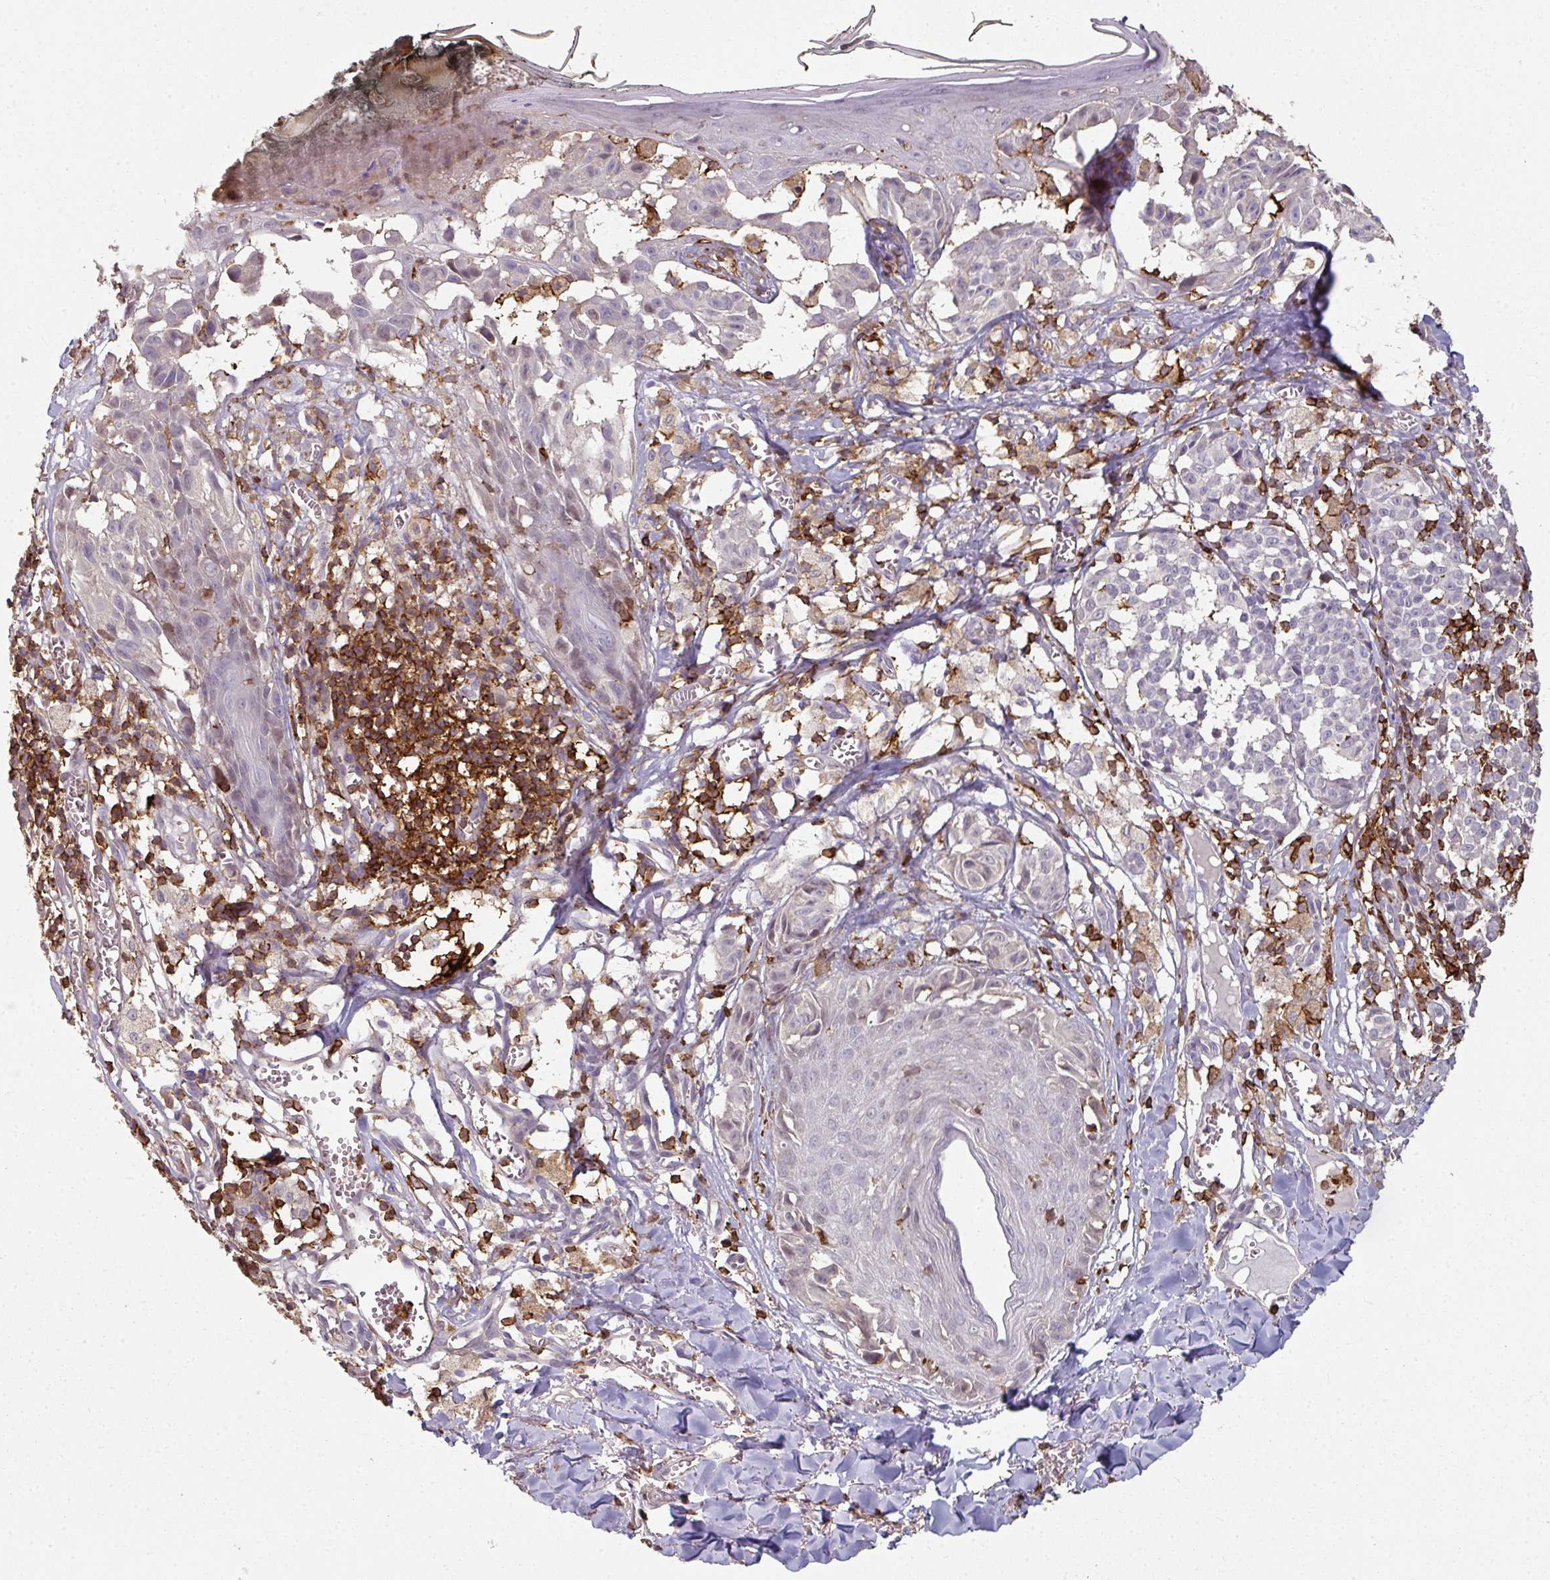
{"staining": {"intensity": "negative", "quantity": "none", "location": "none"}, "tissue": "melanoma", "cell_type": "Tumor cells", "image_type": "cancer", "snomed": [{"axis": "morphology", "description": "Malignant melanoma, NOS"}, {"axis": "topography", "description": "Skin"}], "caption": "Malignant melanoma stained for a protein using IHC exhibits no staining tumor cells.", "gene": "OLFML2B", "patient": {"sex": "female", "age": 43}}